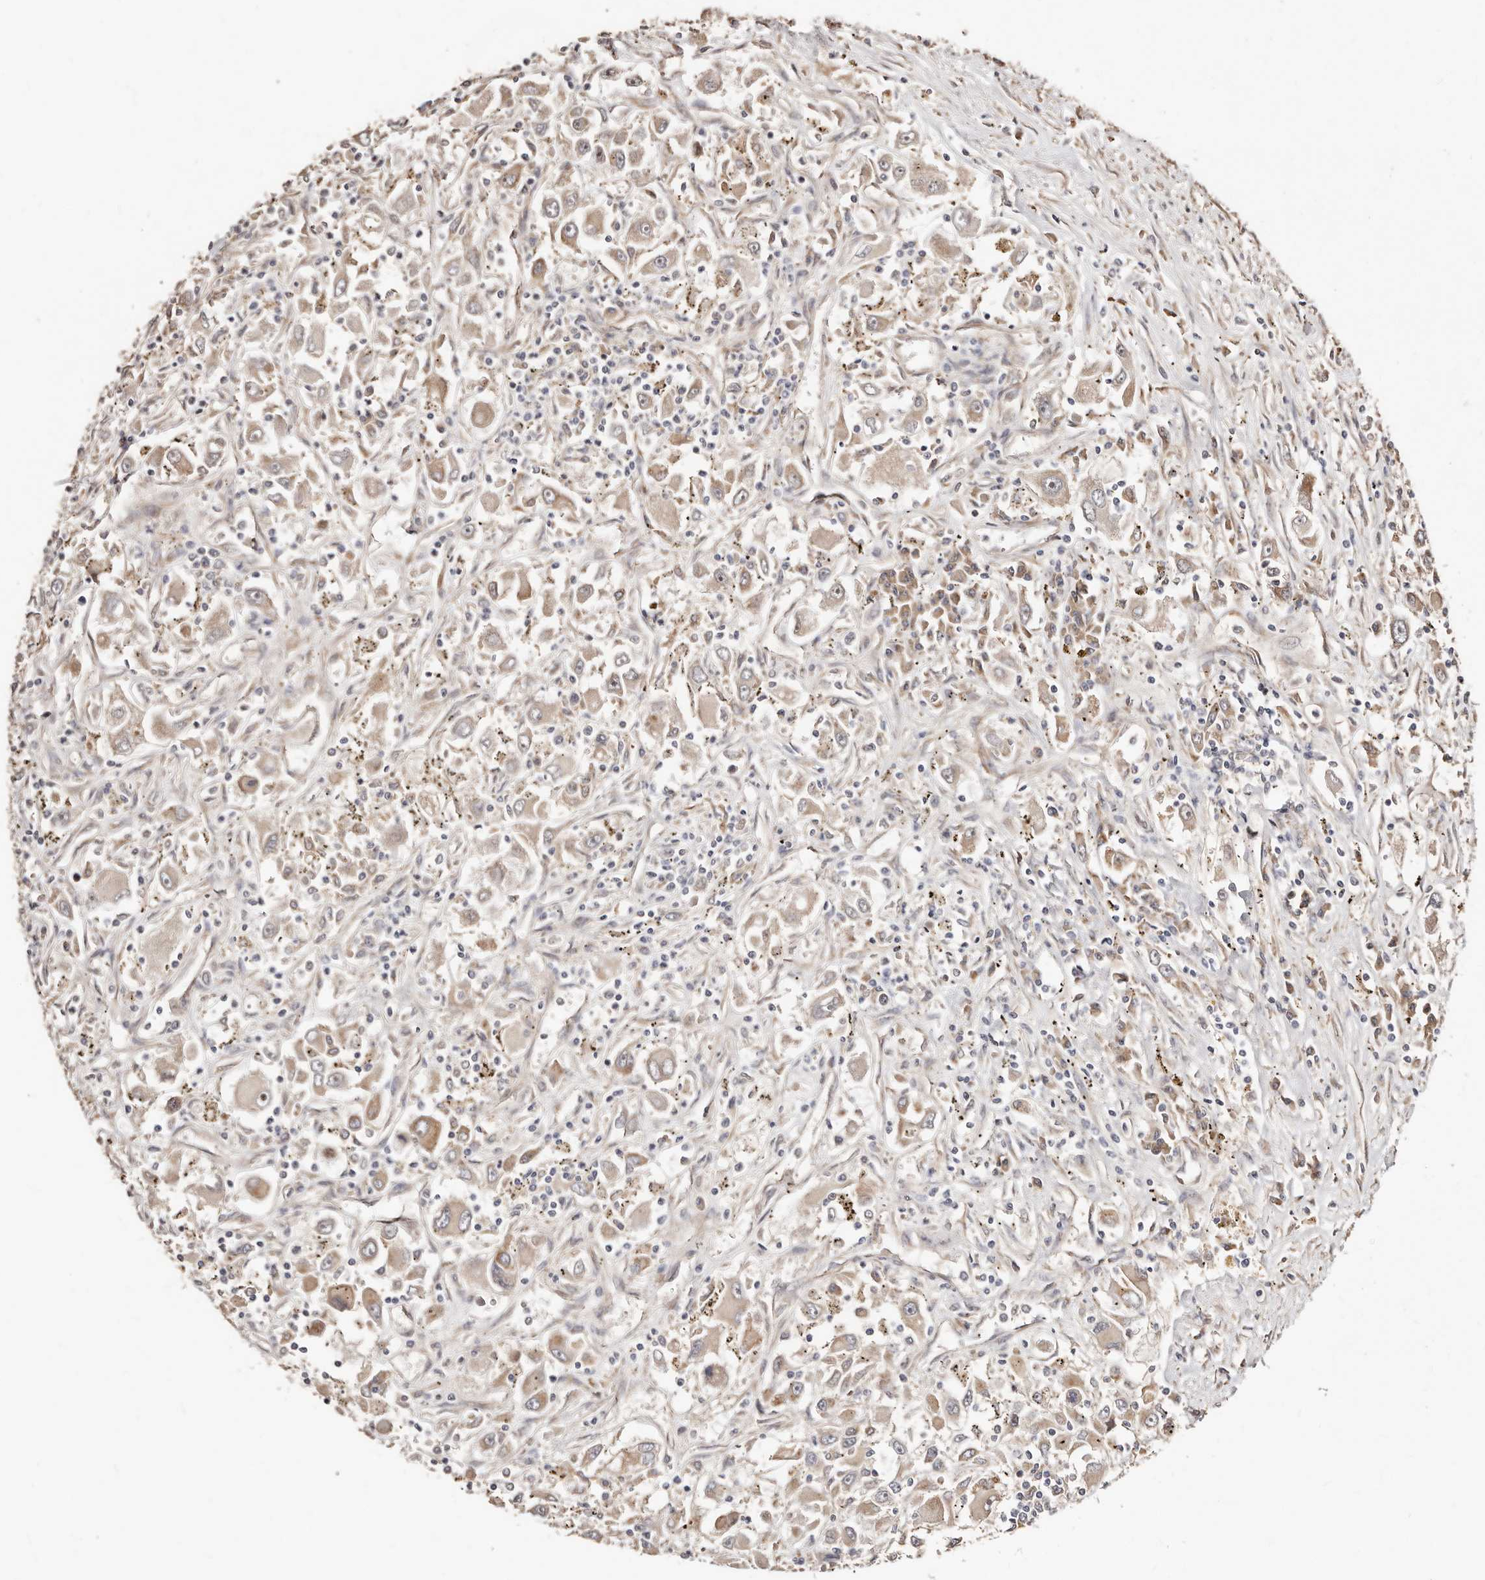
{"staining": {"intensity": "weak", "quantity": "25%-75%", "location": "cytoplasmic/membranous"}, "tissue": "renal cancer", "cell_type": "Tumor cells", "image_type": "cancer", "snomed": [{"axis": "morphology", "description": "Adenocarcinoma, NOS"}, {"axis": "topography", "description": "Kidney"}], "caption": "The immunohistochemical stain highlights weak cytoplasmic/membranous staining in tumor cells of renal cancer tissue.", "gene": "APOL6", "patient": {"sex": "female", "age": 52}}